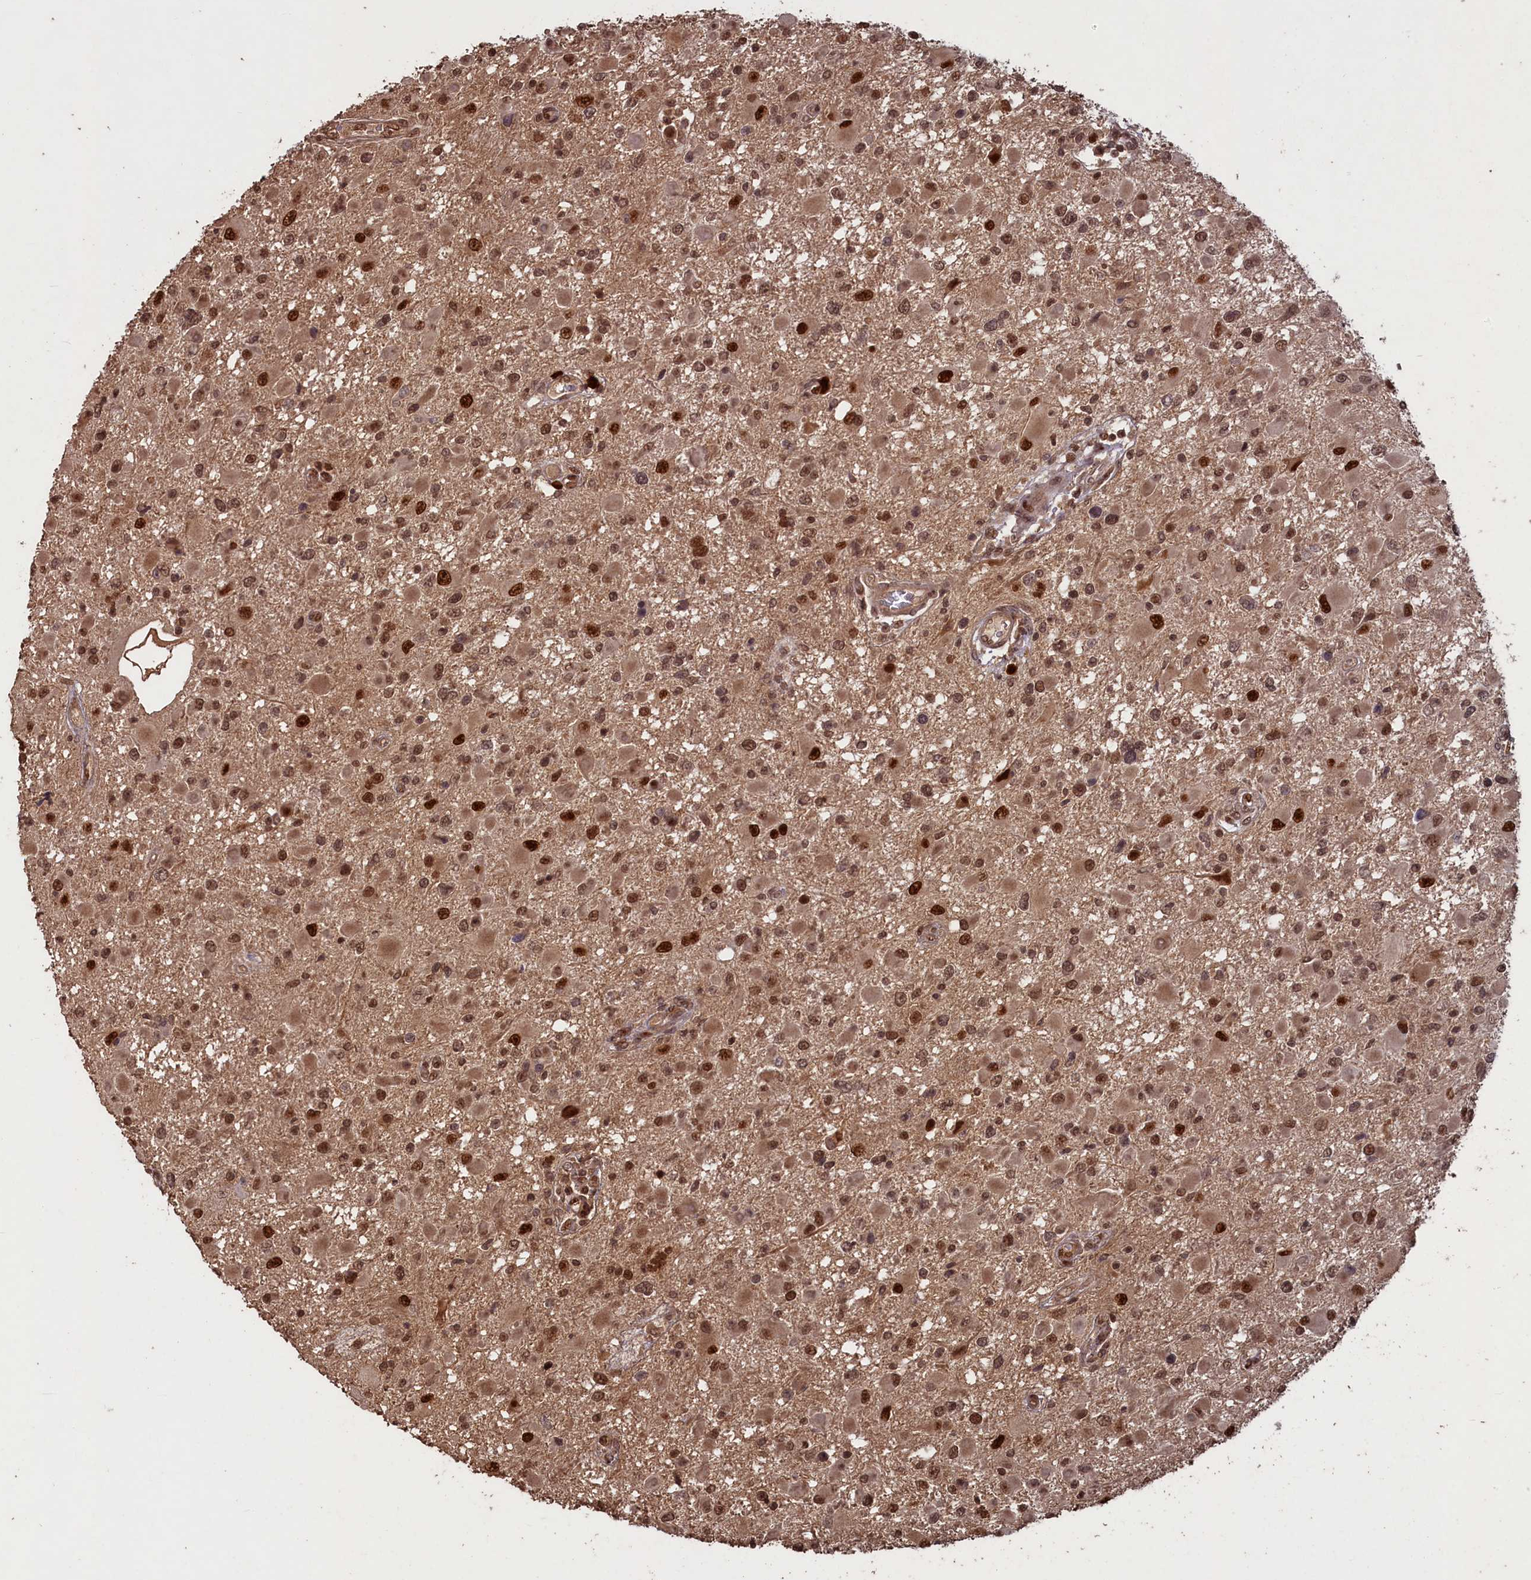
{"staining": {"intensity": "strong", "quantity": ">75%", "location": "nuclear"}, "tissue": "glioma", "cell_type": "Tumor cells", "image_type": "cancer", "snomed": [{"axis": "morphology", "description": "Glioma, malignant, High grade"}, {"axis": "topography", "description": "Brain"}], "caption": "Tumor cells demonstrate strong nuclear staining in approximately >75% of cells in high-grade glioma (malignant). The protein is stained brown, and the nuclei are stained in blue (DAB IHC with brightfield microscopy, high magnification).", "gene": "NAE1", "patient": {"sex": "male", "age": 53}}